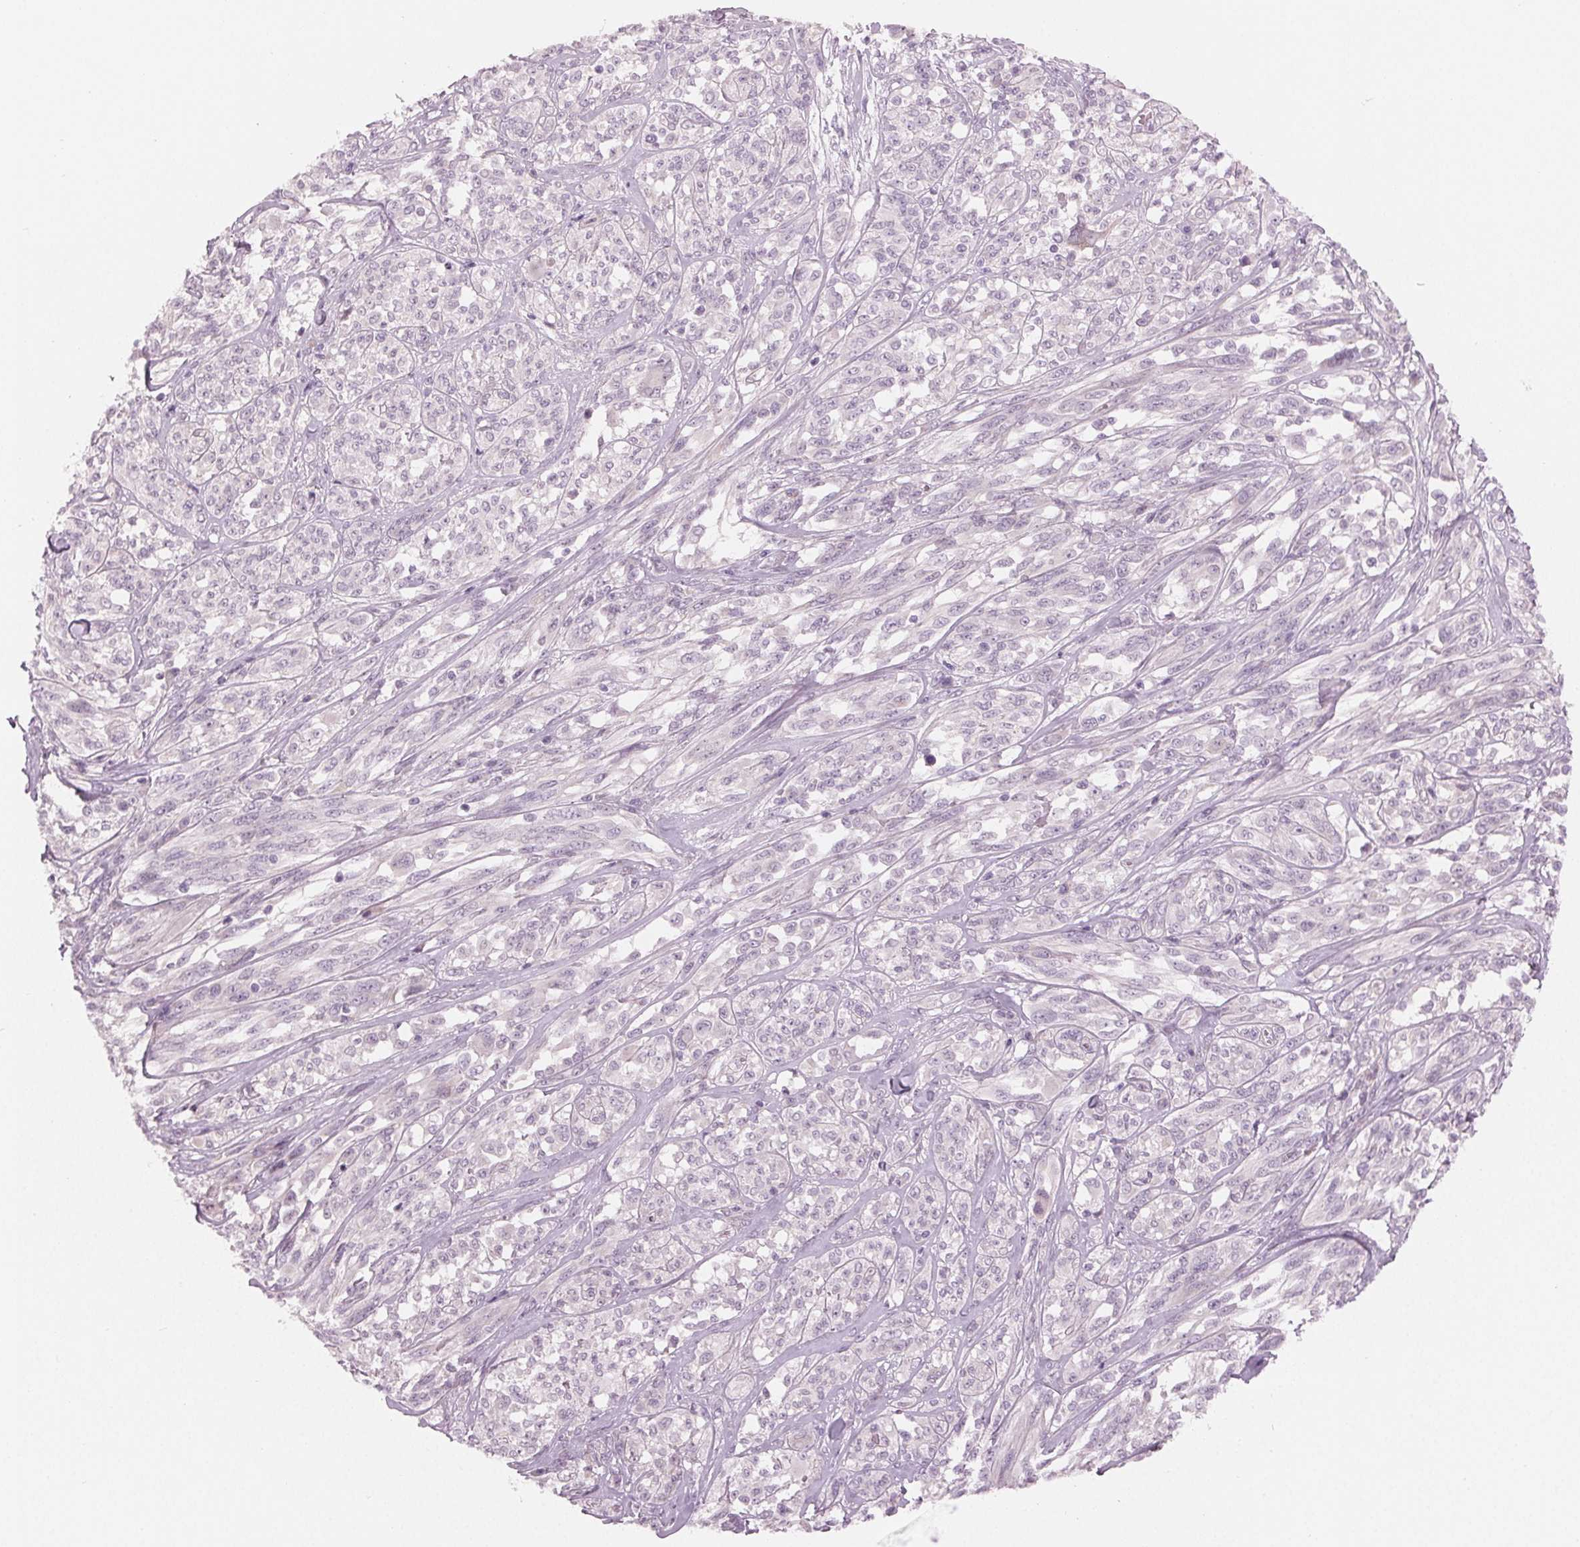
{"staining": {"intensity": "negative", "quantity": "none", "location": "none"}, "tissue": "melanoma", "cell_type": "Tumor cells", "image_type": "cancer", "snomed": [{"axis": "morphology", "description": "Malignant melanoma, NOS"}, {"axis": "topography", "description": "Skin"}], "caption": "Protein analysis of malignant melanoma demonstrates no significant staining in tumor cells.", "gene": "PRAP1", "patient": {"sex": "female", "age": 91}}